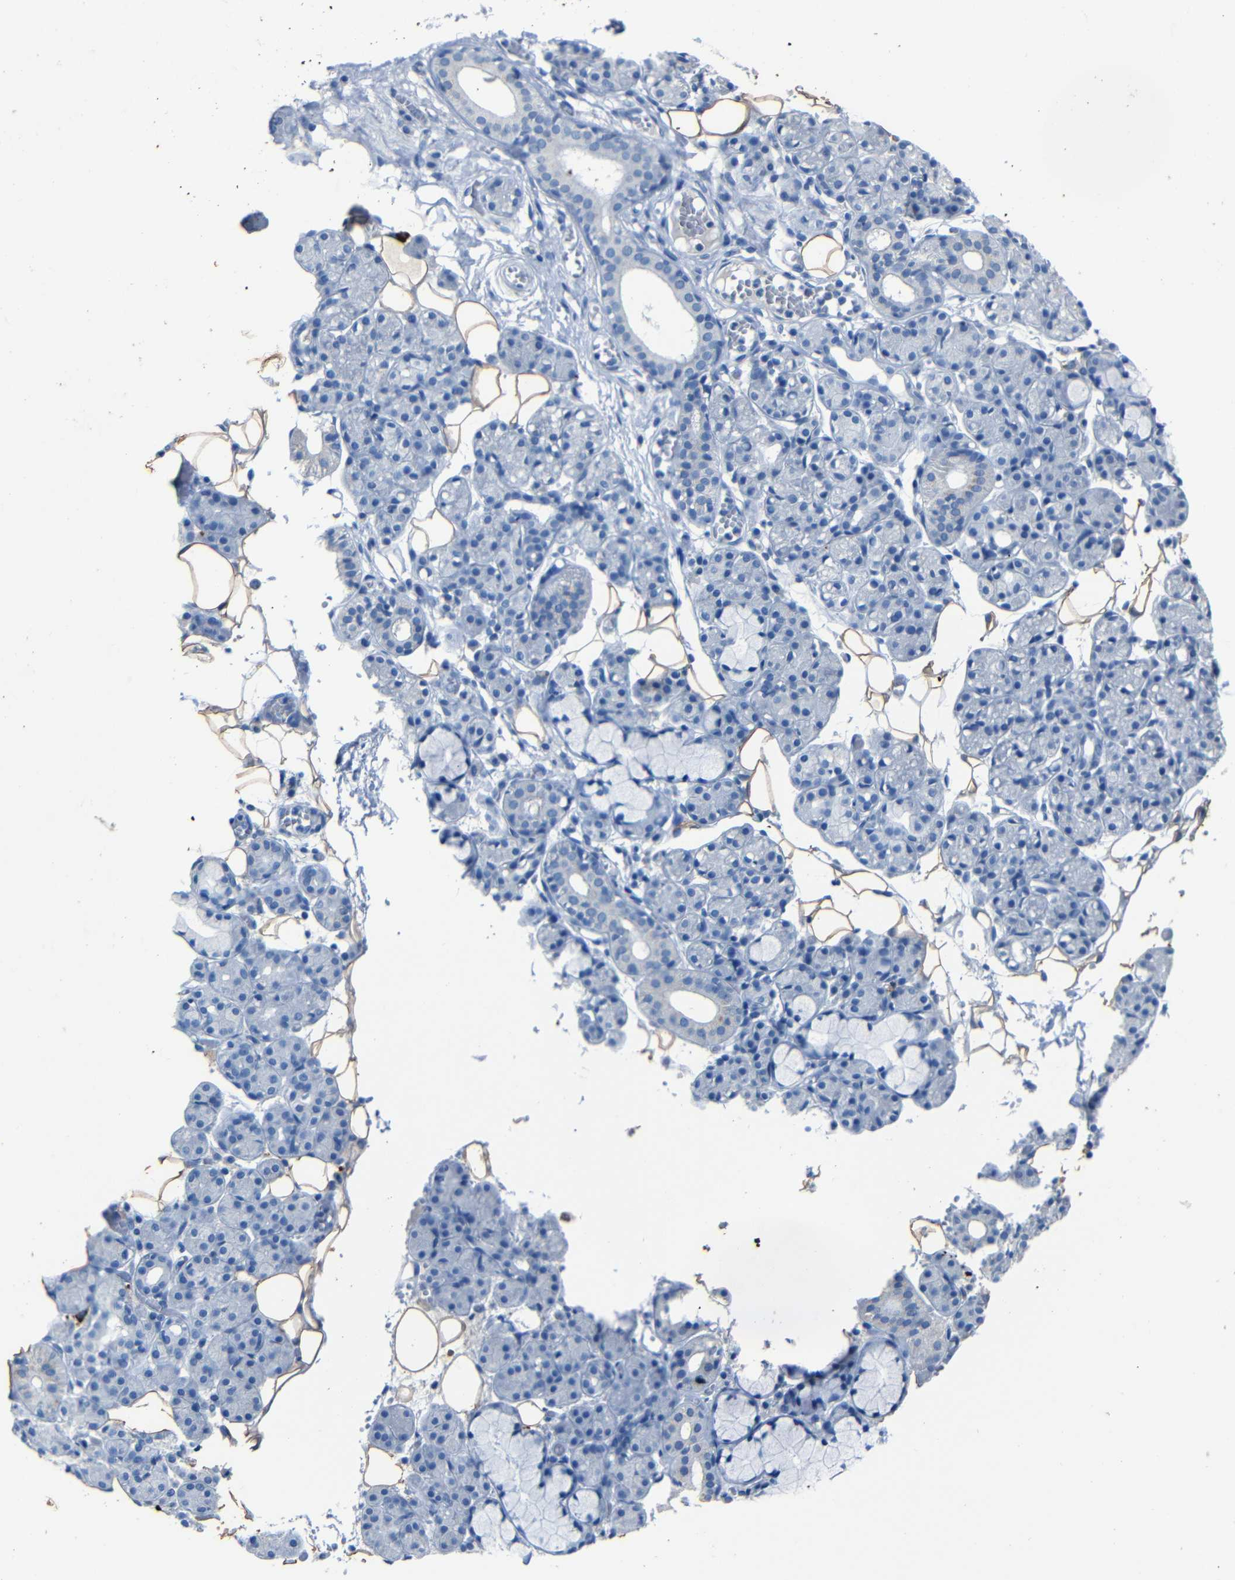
{"staining": {"intensity": "negative", "quantity": "none", "location": "none"}, "tissue": "salivary gland", "cell_type": "Glandular cells", "image_type": "normal", "snomed": [{"axis": "morphology", "description": "Normal tissue, NOS"}, {"axis": "topography", "description": "Salivary gland"}], "caption": "This is a micrograph of immunohistochemistry staining of benign salivary gland, which shows no staining in glandular cells. The staining is performed using DAB brown chromogen with nuclei counter-stained in using hematoxylin.", "gene": "CLDN11", "patient": {"sex": "male", "age": 63}}